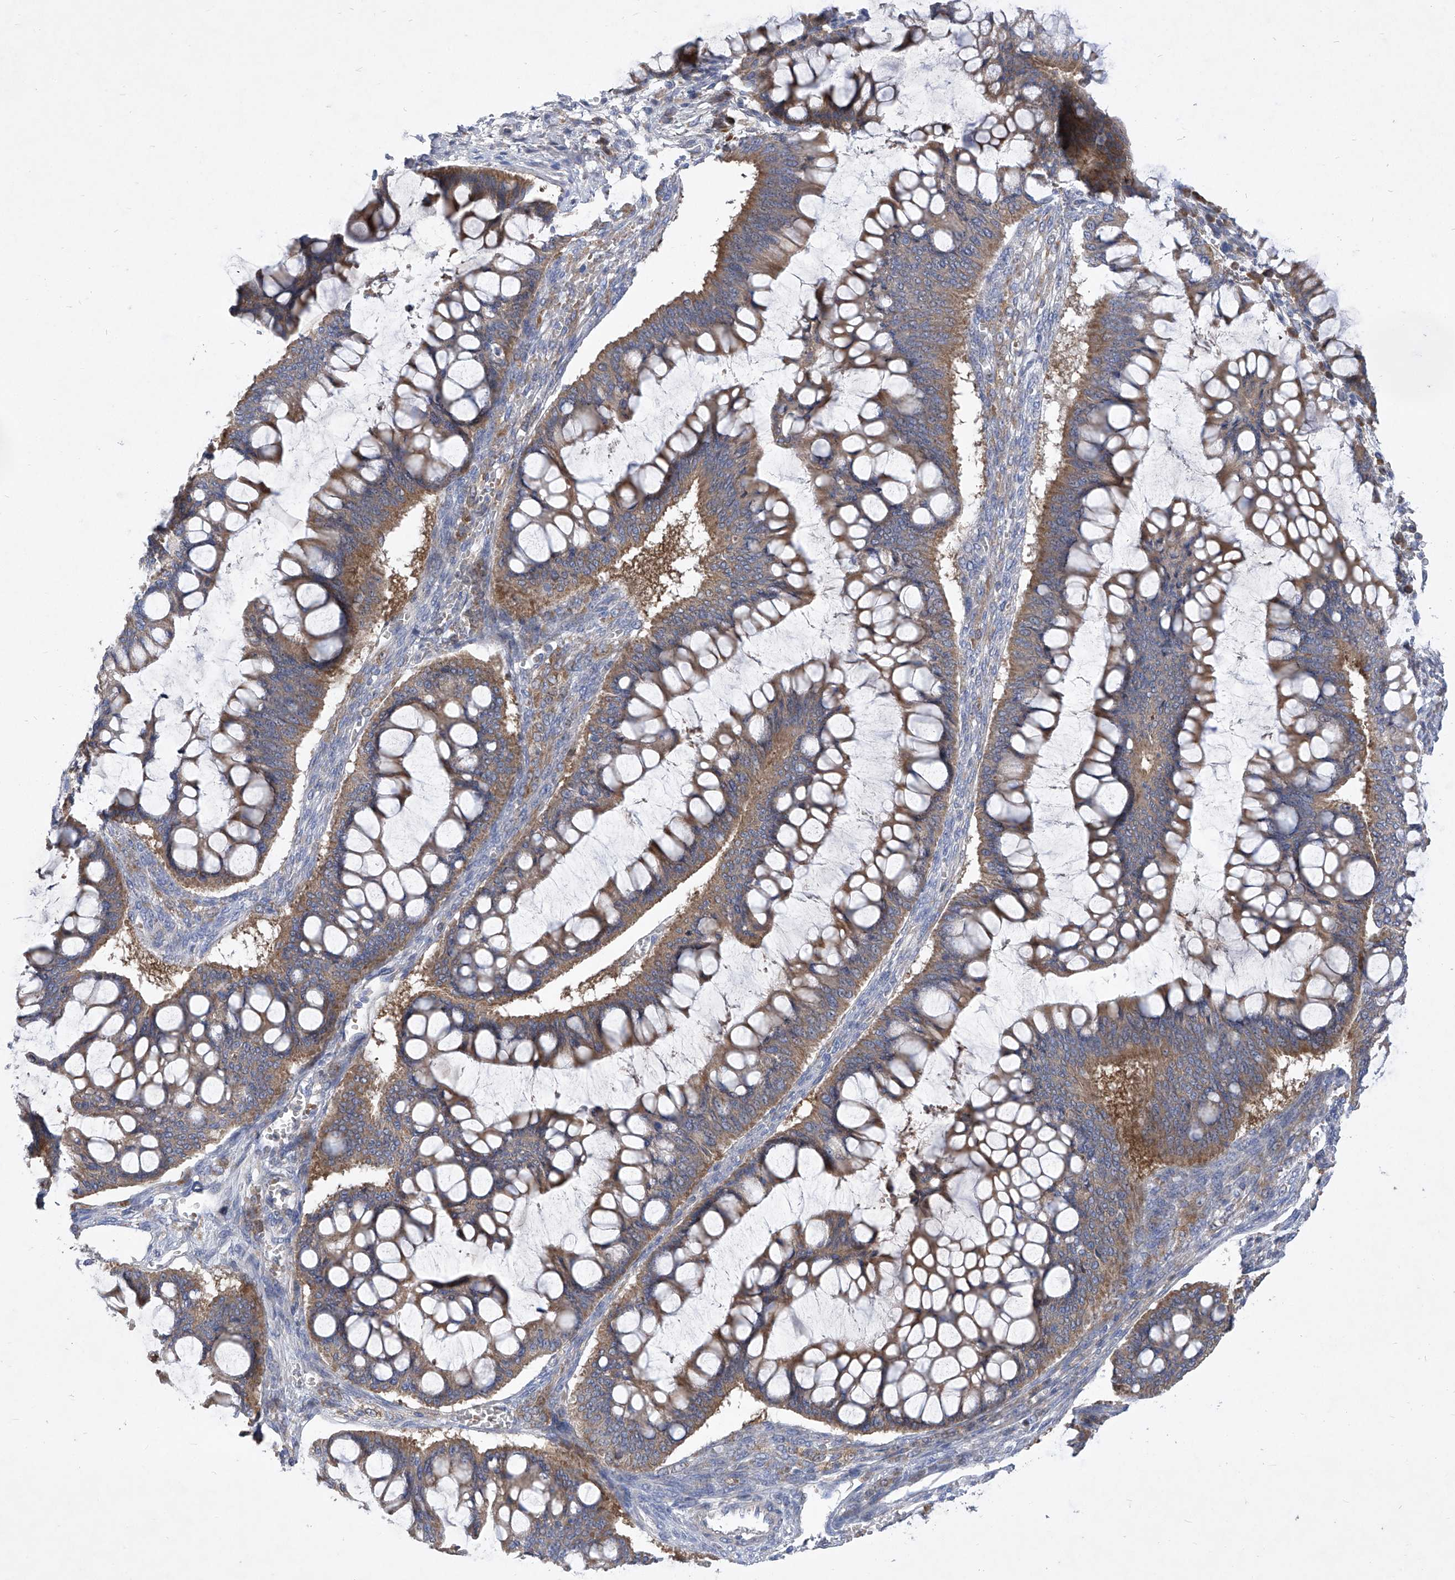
{"staining": {"intensity": "moderate", "quantity": ">75%", "location": "cytoplasmic/membranous"}, "tissue": "ovarian cancer", "cell_type": "Tumor cells", "image_type": "cancer", "snomed": [{"axis": "morphology", "description": "Cystadenocarcinoma, mucinous, NOS"}, {"axis": "topography", "description": "Ovary"}], "caption": "Ovarian mucinous cystadenocarcinoma stained with a brown dye exhibits moderate cytoplasmic/membranous positive expression in about >75% of tumor cells.", "gene": "COQ3", "patient": {"sex": "female", "age": 73}}